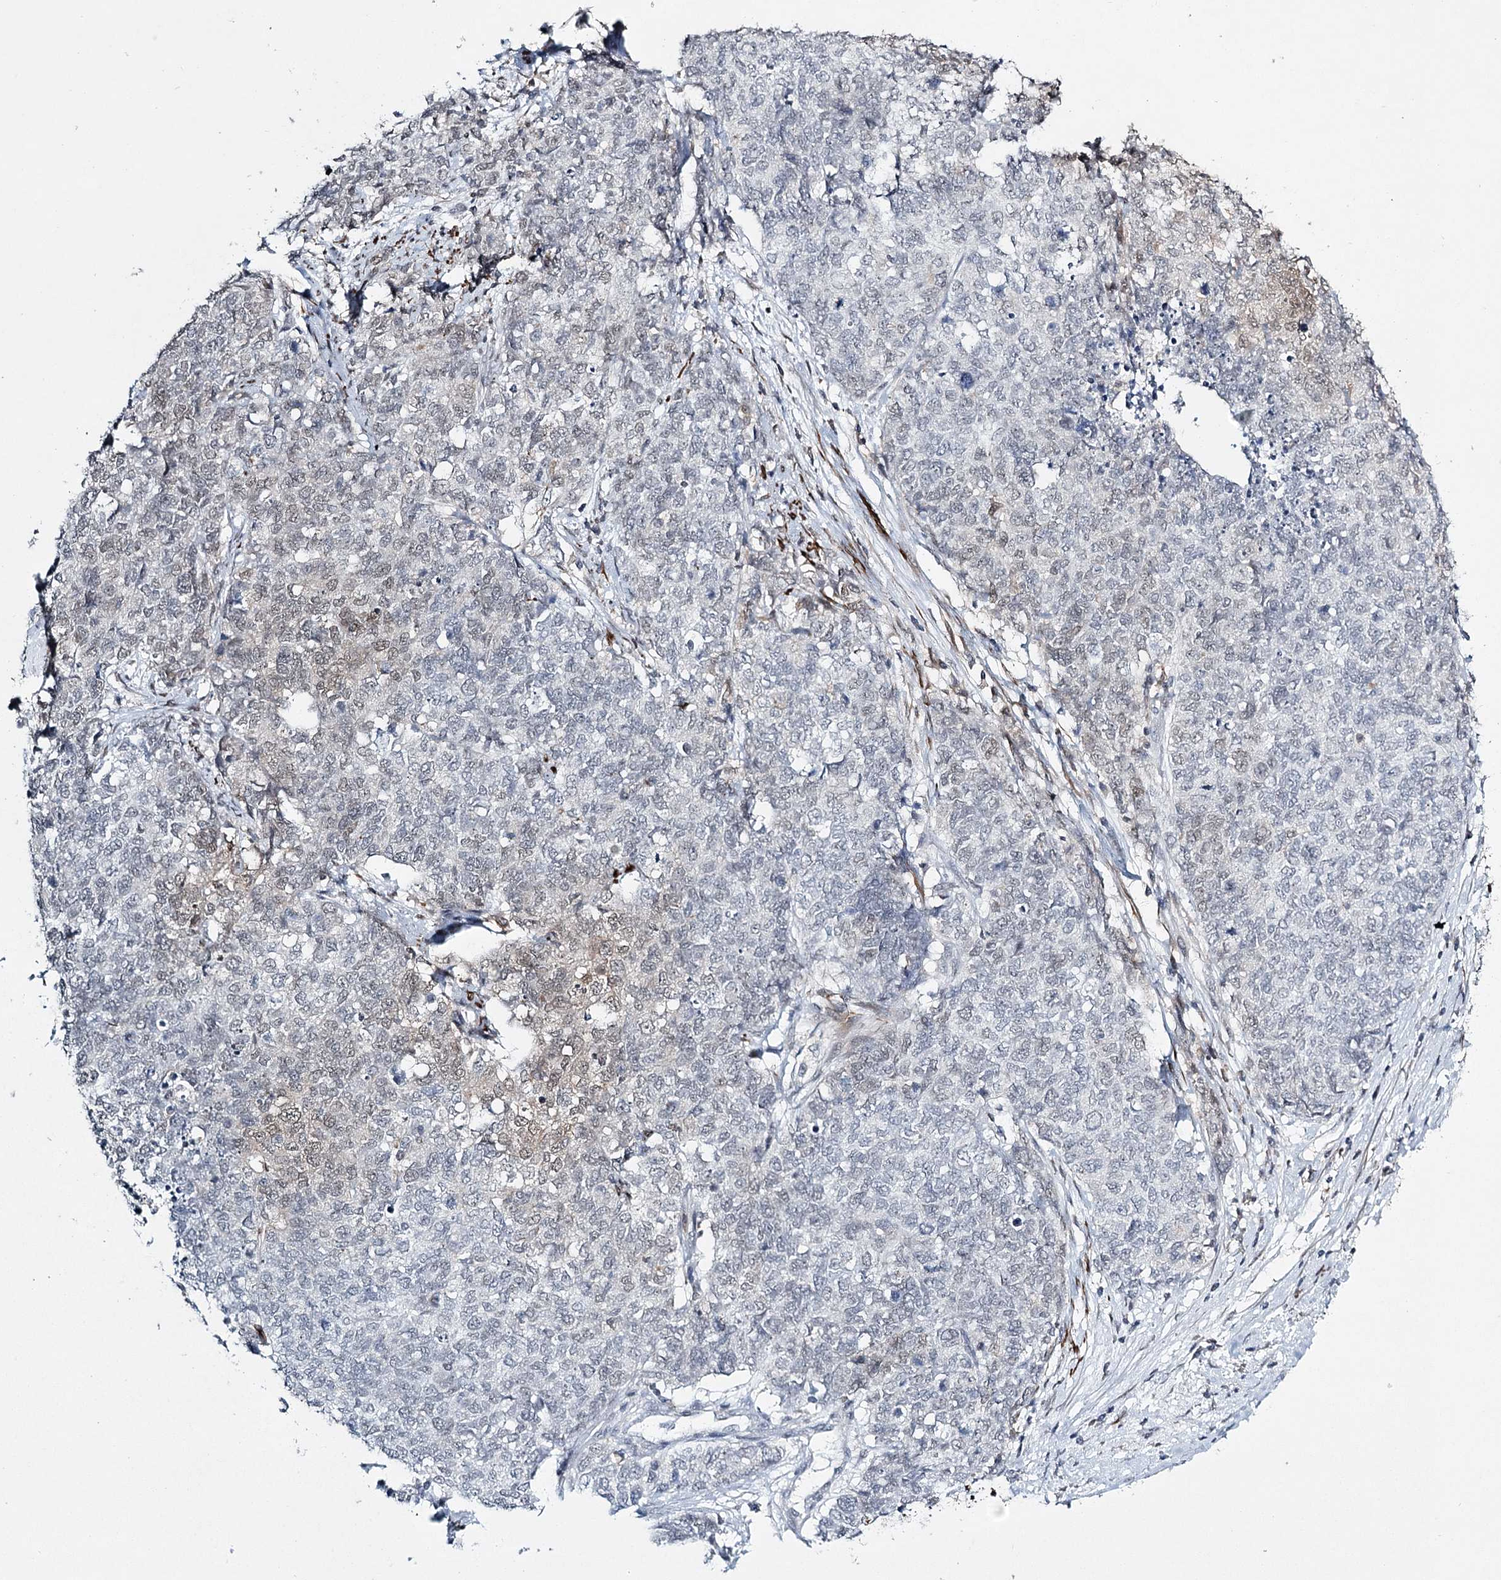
{"staining": {"intensity": "negative", "quantity": "none", "location": "none"}, "tissue": "cervical cancer", "cell_type": "Tumor cells", "image_type": "cancer", "snomed": [{"axis": "morphology", "description": "Squamous cell carcinoma, NOS"}, {"axis": "topography", "description": "Cervix"}], "caption": "IHC micrograph of neoplastic tissue: squamous cell carcinoma (cervical) stained with DAB (3,3'-diaminobenzidine) reveals no significant protein staining in tumor cells.", "gene": "TMEM70", "patient": {"sex": "female", "age": 63}}